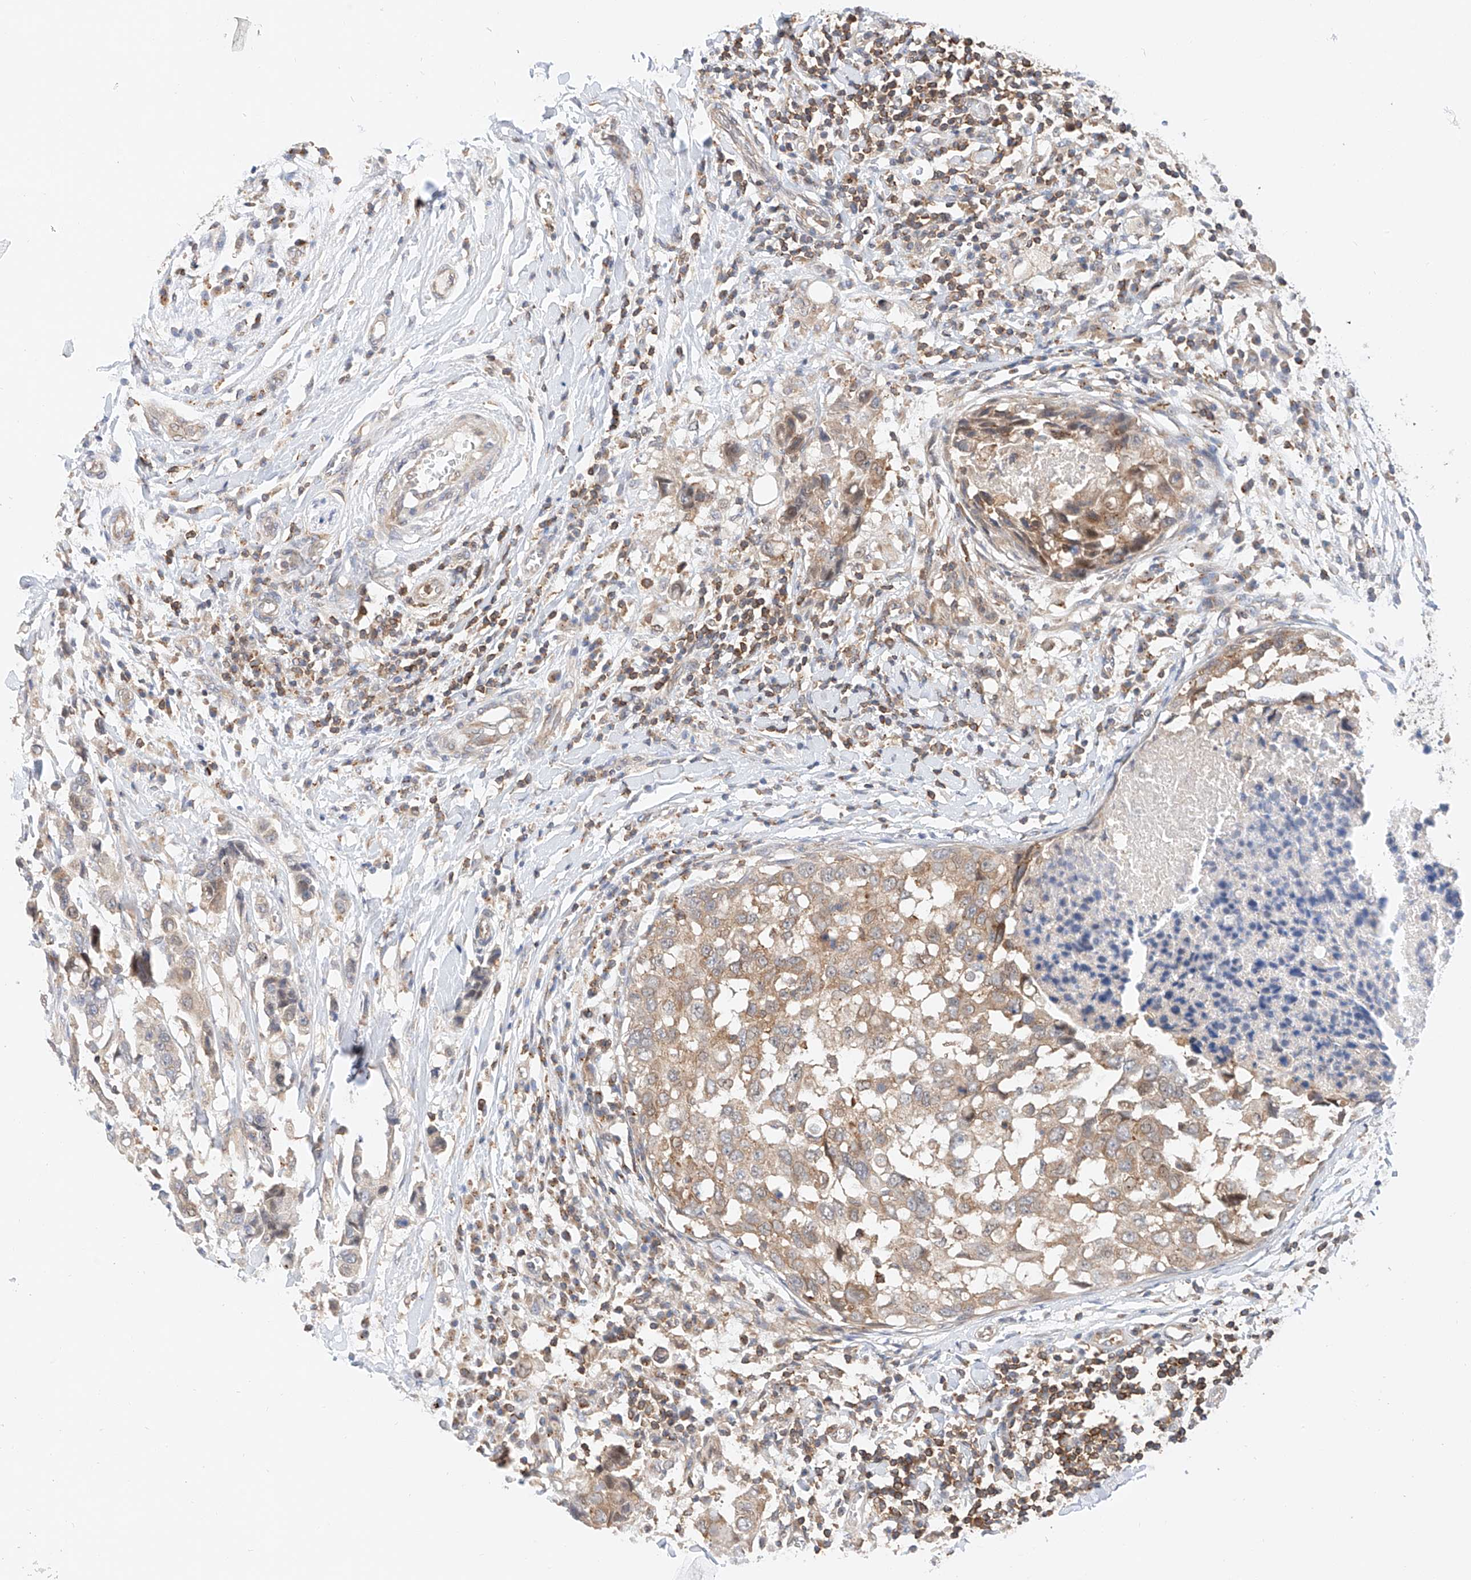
{"staining": {"intensity": "weak", "quantity": ">75%", "location": "cytoplasmic/membranous"}, "tissue": "breast cancer", "cell_type": "Tumor cells", "image_type": "cancer", "snomed": [{"axis": "morphology", "description": "Duct carcinoma"}, {"axis": "topography", "description": "Breast"}], "caption": "Immunohistochemistry (IHC) staining of breast cancer (intraductal carcinoma), which reveals low levels of weak cytoplasmic/membranous positivity in approximately >75% of tumor cells indicating weak cytoplasmic/membranous protein expression. The staining was performed using DAB (brown) for protein detection and nuclei were counterstained in hematoxylin (blue).", "gene": "MFN2", "patient": {"sex": "female", "age": 27}}